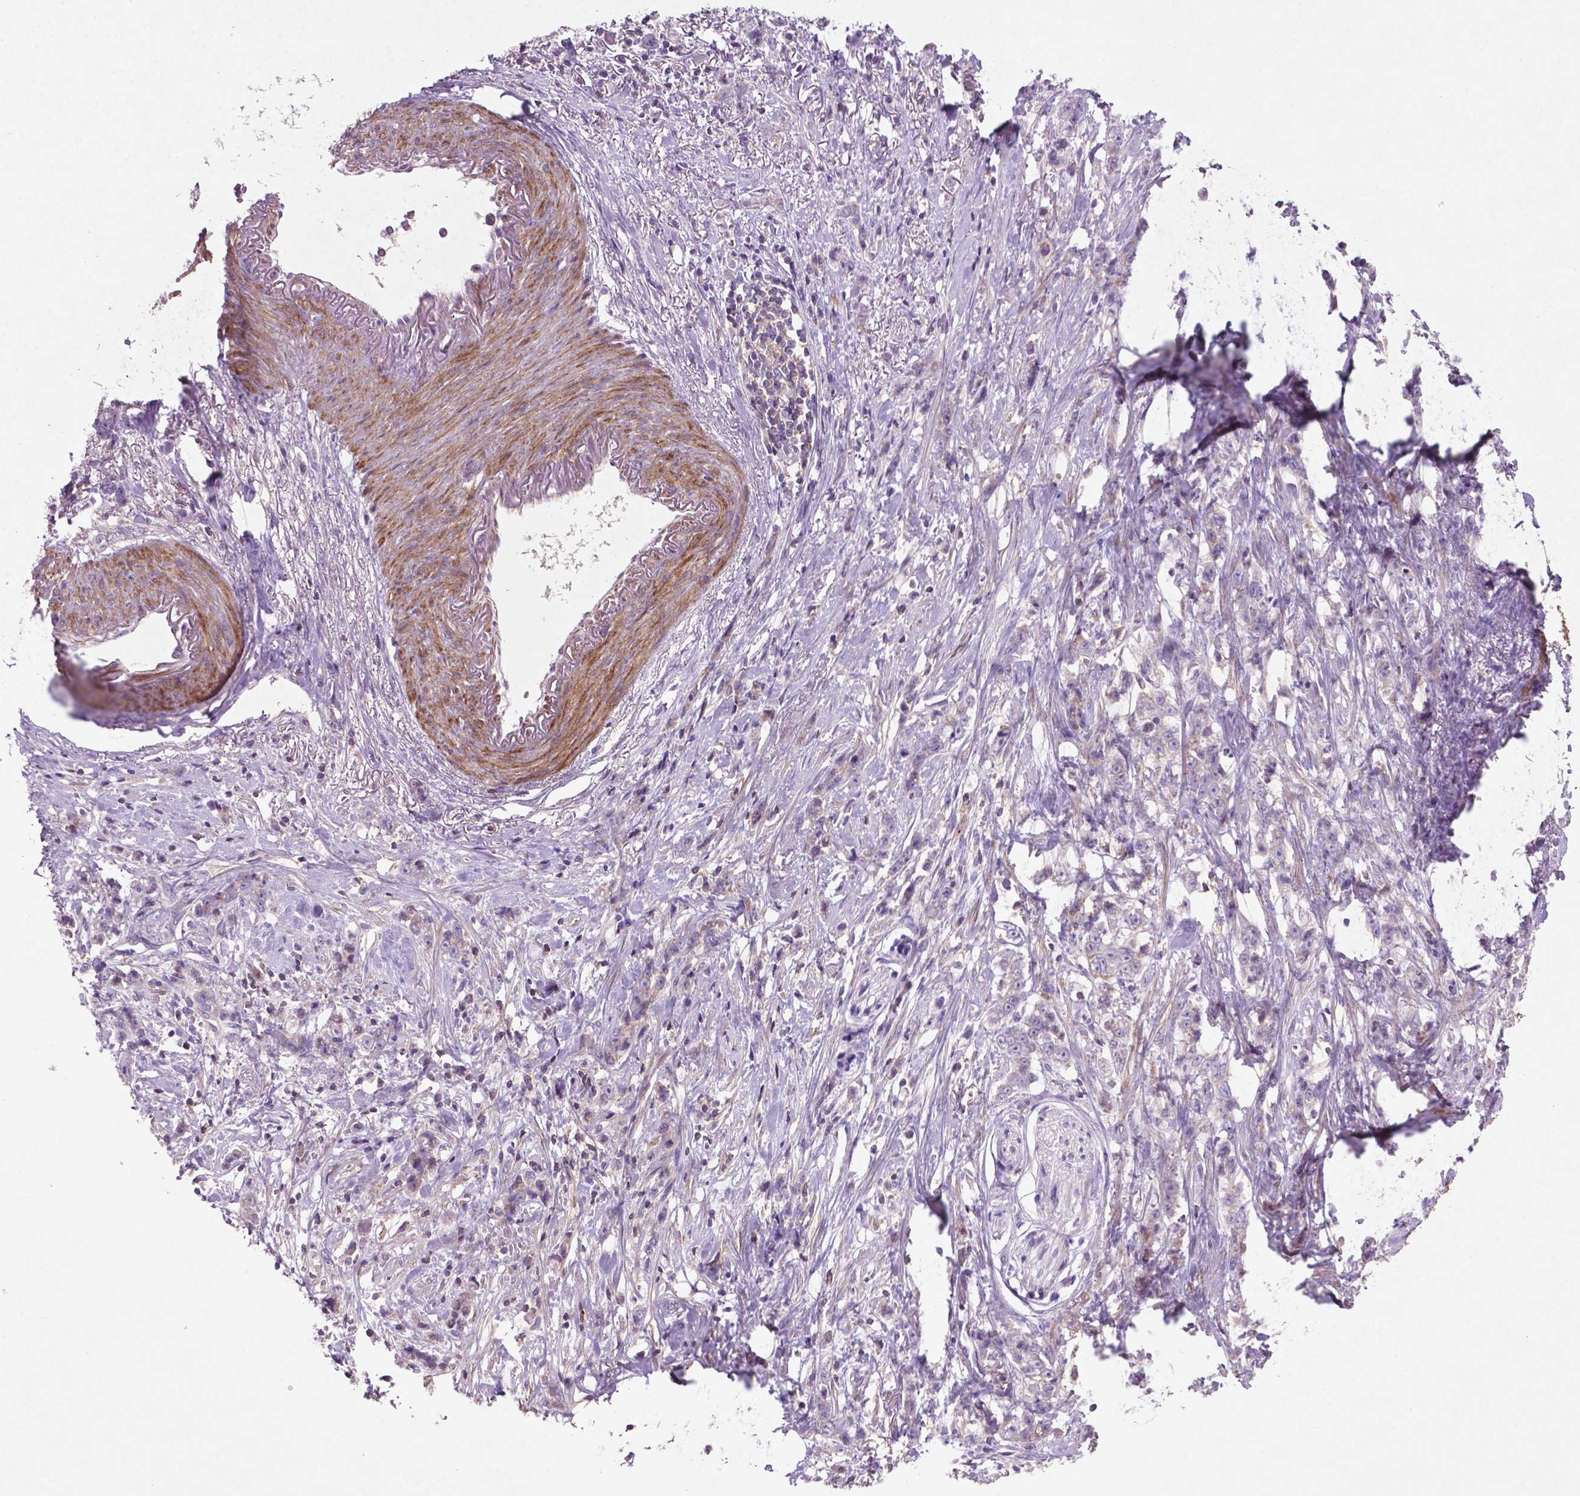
{"staining": {"intensity": "negative", "quantity": "none", "location": "none"}, "tissue": "stomach cancer", "cell_type": "Tumor cells", "image_type": "cancer", "snomed": [{"axis": "morphology", "description": "Adenocarcinoma, NOS"}, {"axis": "topography", "description": "Stomach, lower"}], "caption": "A photomicrograph of stomach cancer stained for a protein shows no brown staining in tumor cells.", "gene": "BMP4", "patient": {"sex": "male", "age": 88}}